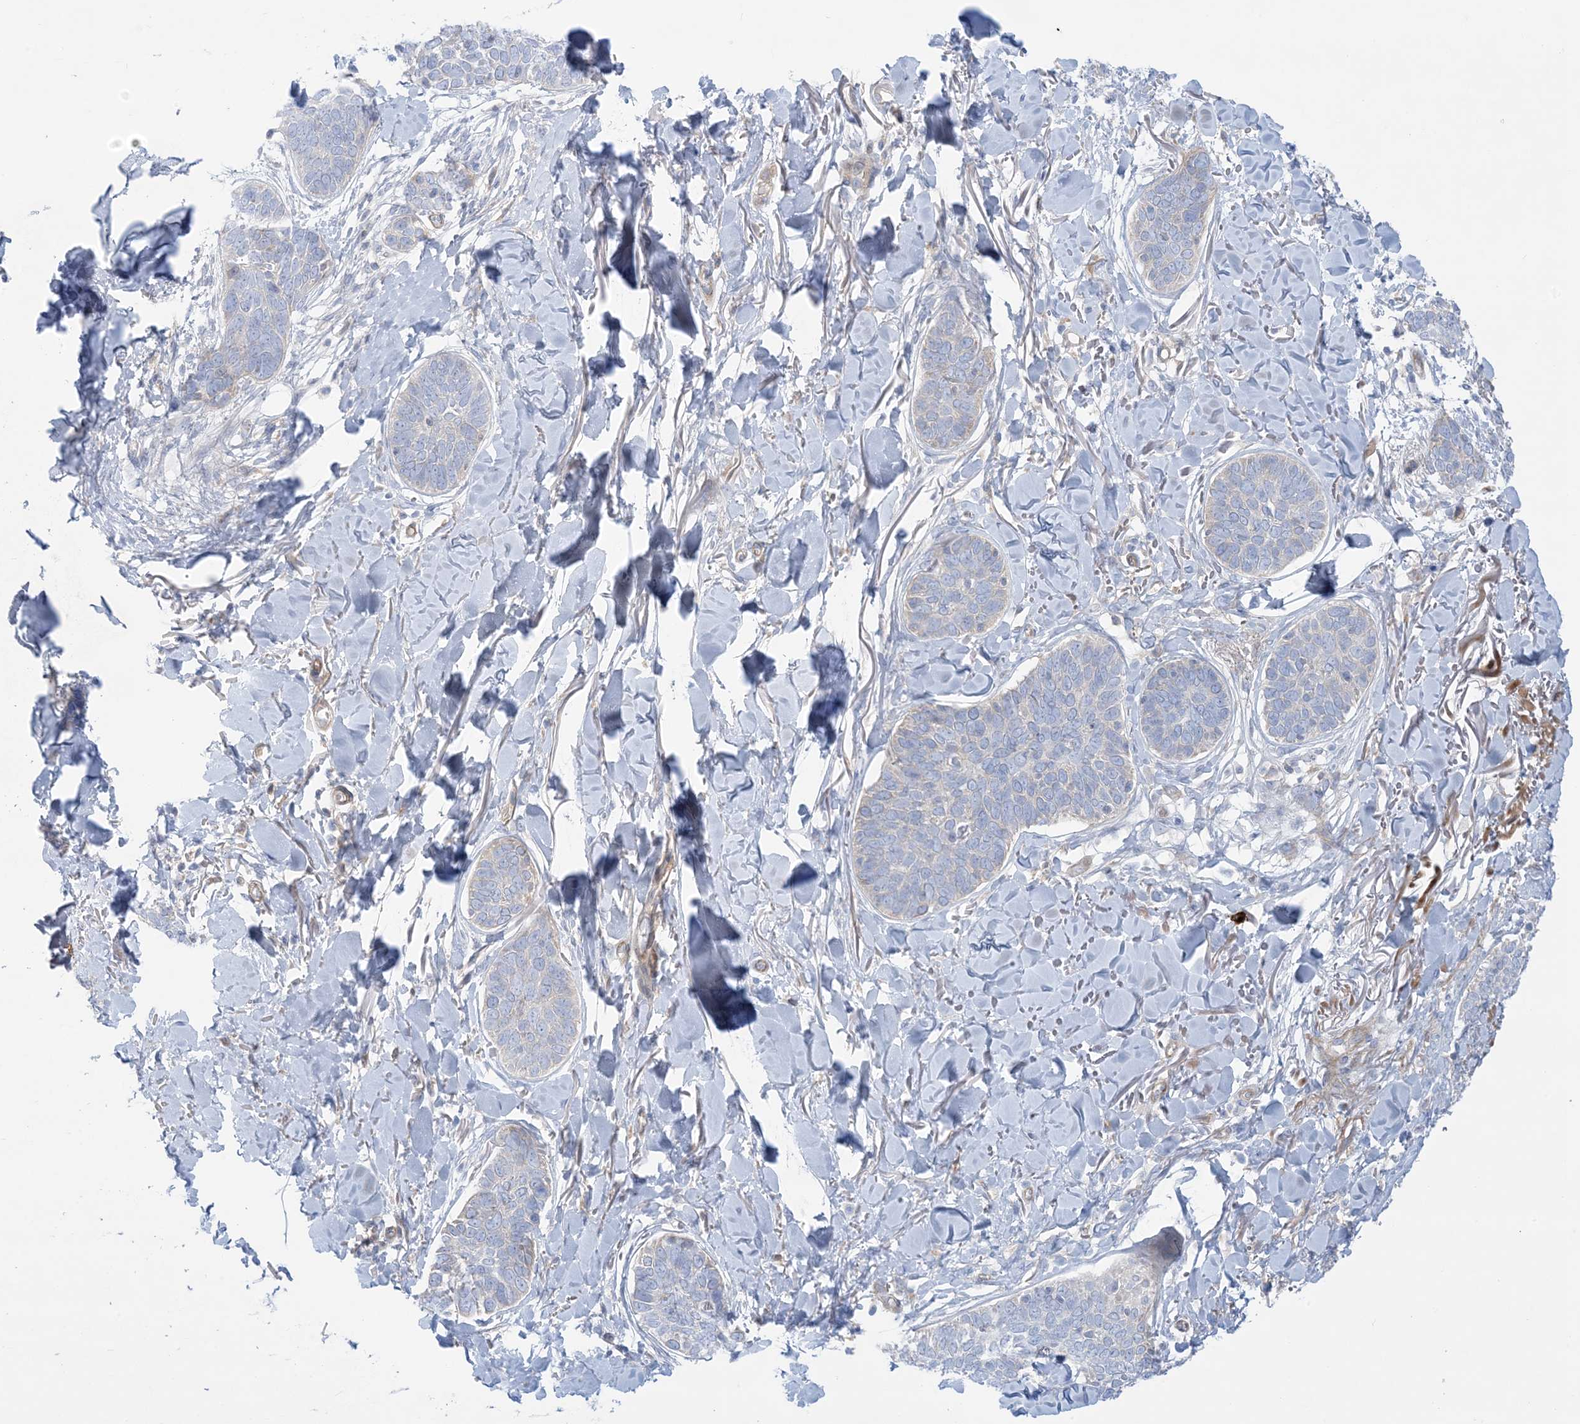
{"staining": {"intensity": "negative", "quantity": "none", "location": "none"}, "tissue": "skin cancer", "cell_type": "Tumor cells", "image_type": "cancer", "snomed": [{"axis": "morphology", "description": "Basal cell carcinoma"}, {"axis": "topography", "description": "Skin"}], "caption": "A high-resolution histopathology image shows immunohistochemistry (IHC) staining of basal cell carcinoma (skin), which shows no significant expression in tumor cells.", "gene": "ATP11C", "patient": {"sex": "male", "age": 85}}